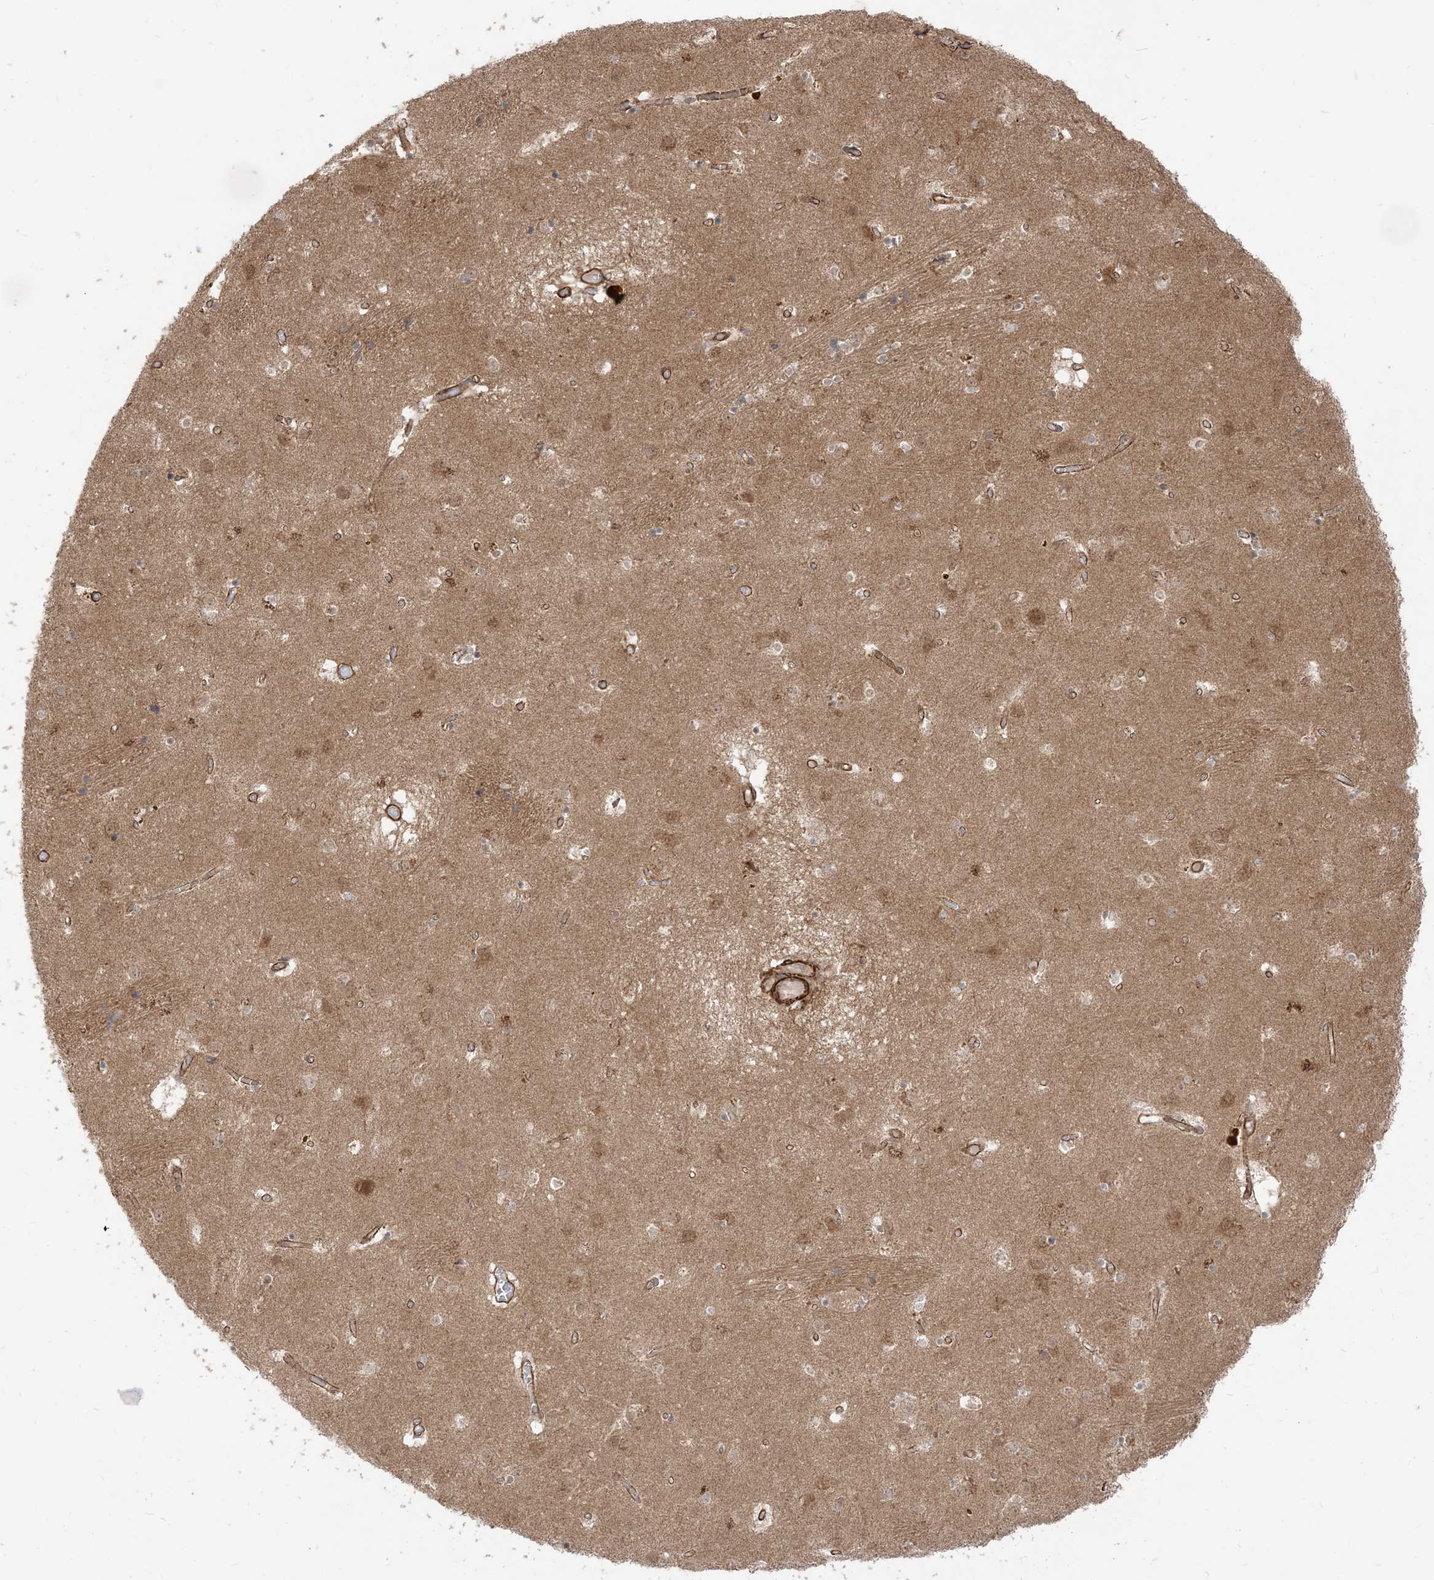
{"staining": {"intensity": "weak", "quantity": "<25%", "location": "cytoplasmic/membranous"}, "tissue": "caudate", "cell_type": "Glial cells", "image_type": "normal", "snomed": [{"axis": "morphology", "description": "Normal tissue, NOS"}, {"axis": "topography", "description": "Lateral ventricle wall"}], "caption": "The IHC photomicrograph has no significant expression in glial cells of caudate.", "gene": "TBCC", "patient": {"sex": "male", "age": 70}}